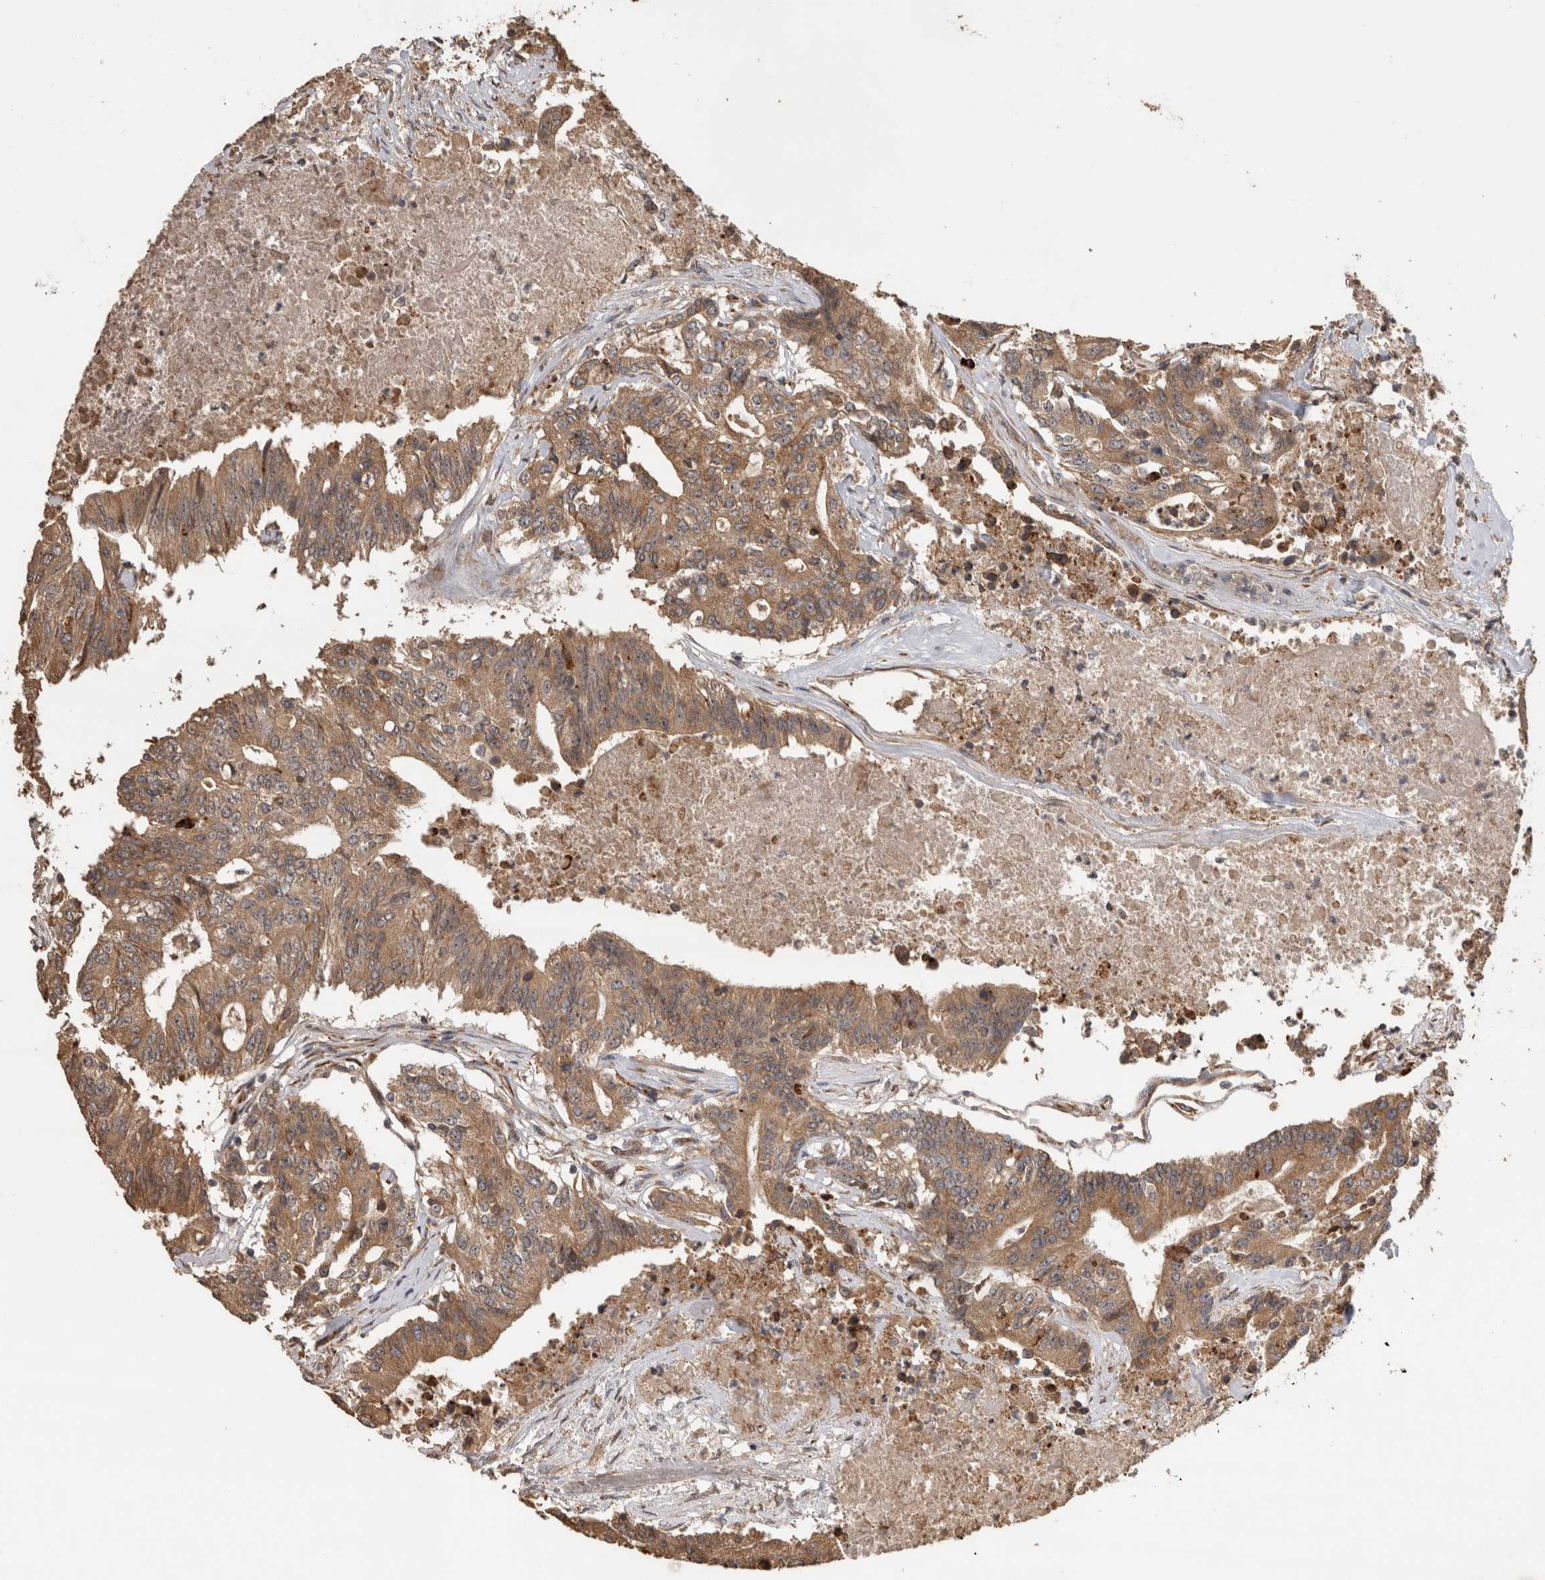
{"staining": {"intensity": "moderate", "quantity": ">75%", "location": "cytoplasmic/membranous"}, "tissue": "colorectal cancer", "cell_type": "Tumor cells", "image_type": "cancer", "snomed": [{"axis": "morphology", "description": "Adenocarcinoma, NOS"}, {"axis": "topography", "description": "Colon"}], "caption": "DAB immunohistochemical staining of adenocarcinoma (colorectal) exhibits moderate cytoplasmic/membranous protein positivity in about >75% of tumor cells.", "gene": "TBCE", "patient": {"sex": "female", "age": 77}}